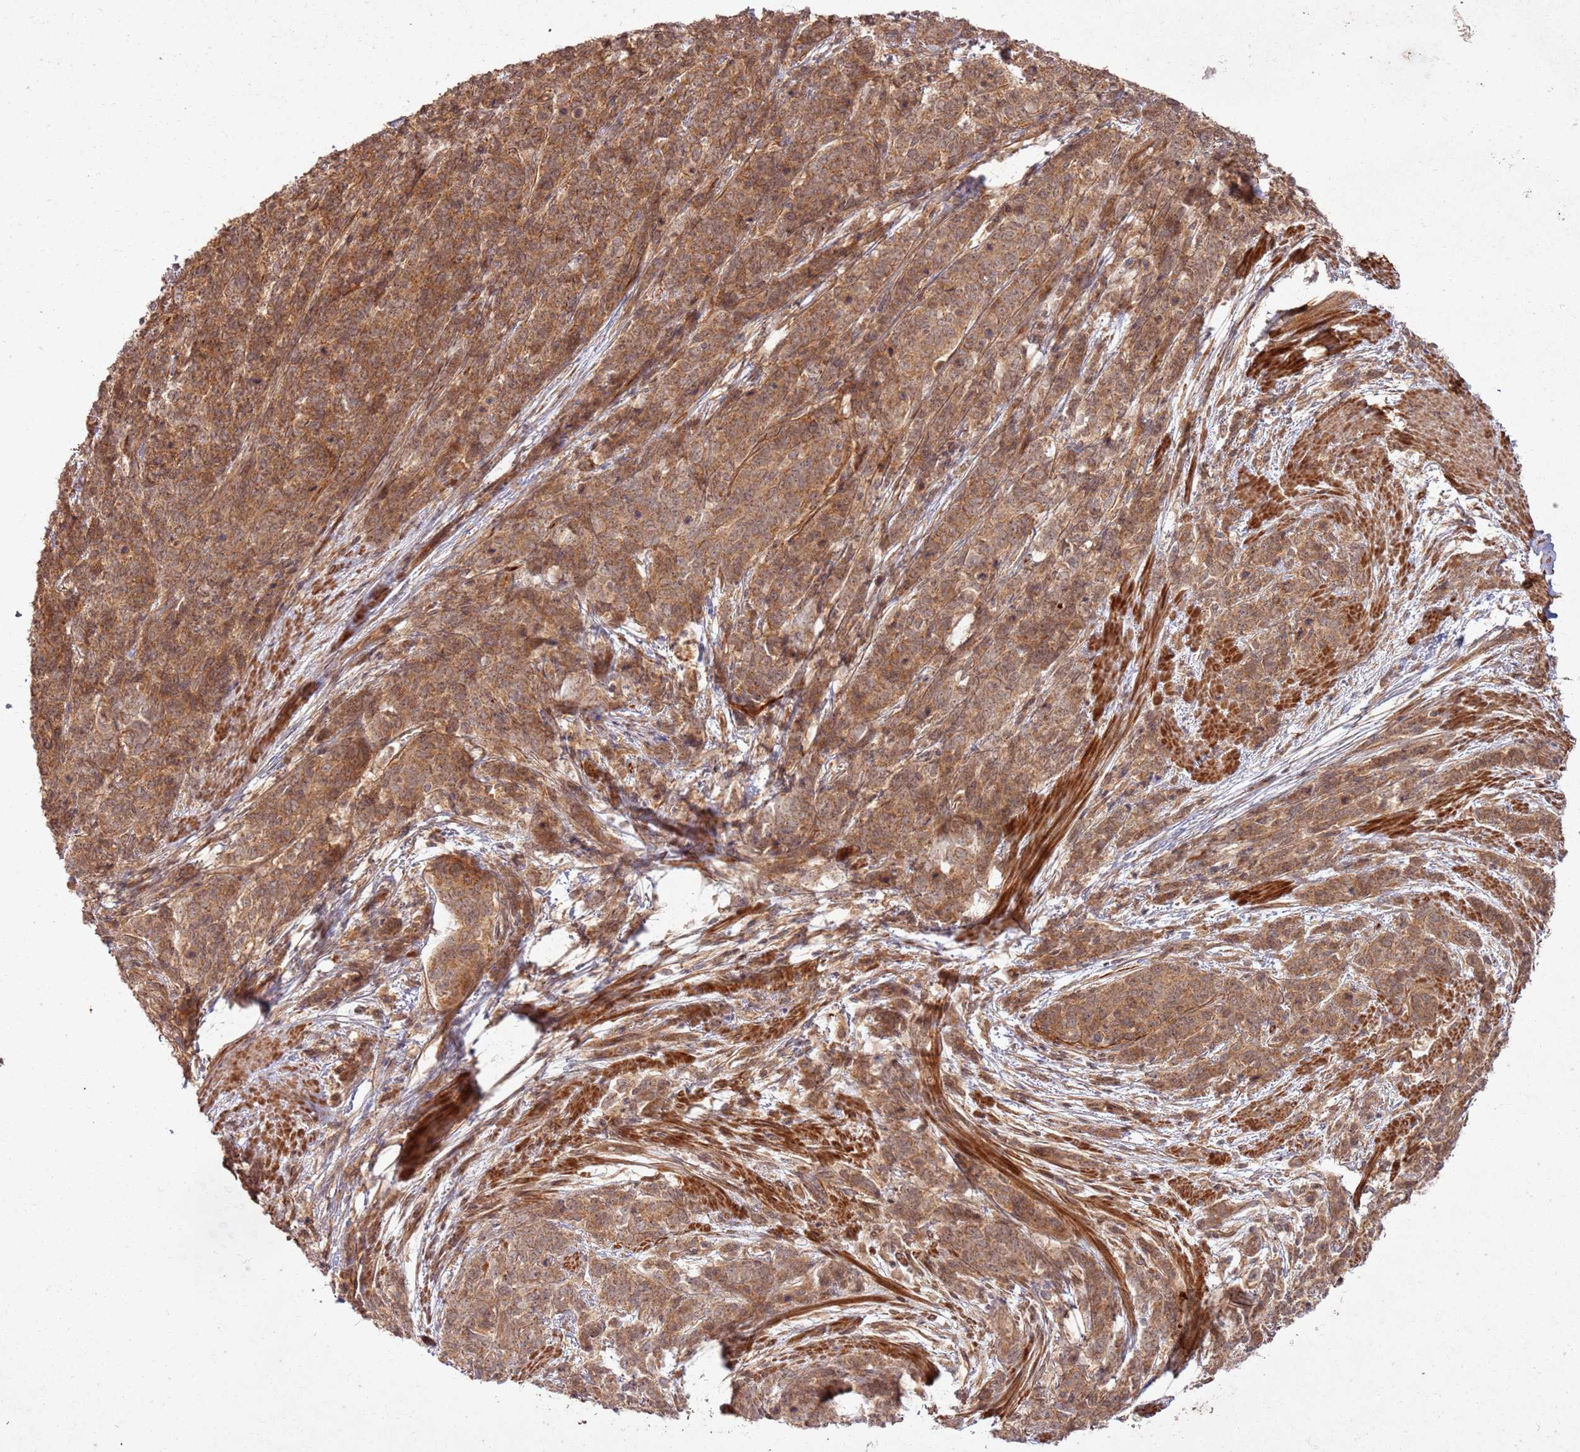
{"staining": {"intensity": "moderate", "quantity": ">75%", "location": "cytoplasmic/membranous"}, "tissue": "cervical cancer", "cell_type": "Tumor cells", "image_type": "cancer", "snomed": [{"axis": "morphology", "description": "Squamous cell carcinoma, NOS"}, {"axis": "topography", "description": "Cervix"}], "caption": "Squamous cell carcinoma (cervical) stained for a protein reveals moderate cytoplasmic/membranous positivity in tumor cells.", "gene": "ZNF623", "patient": {"sex": "female", "age": 60}}